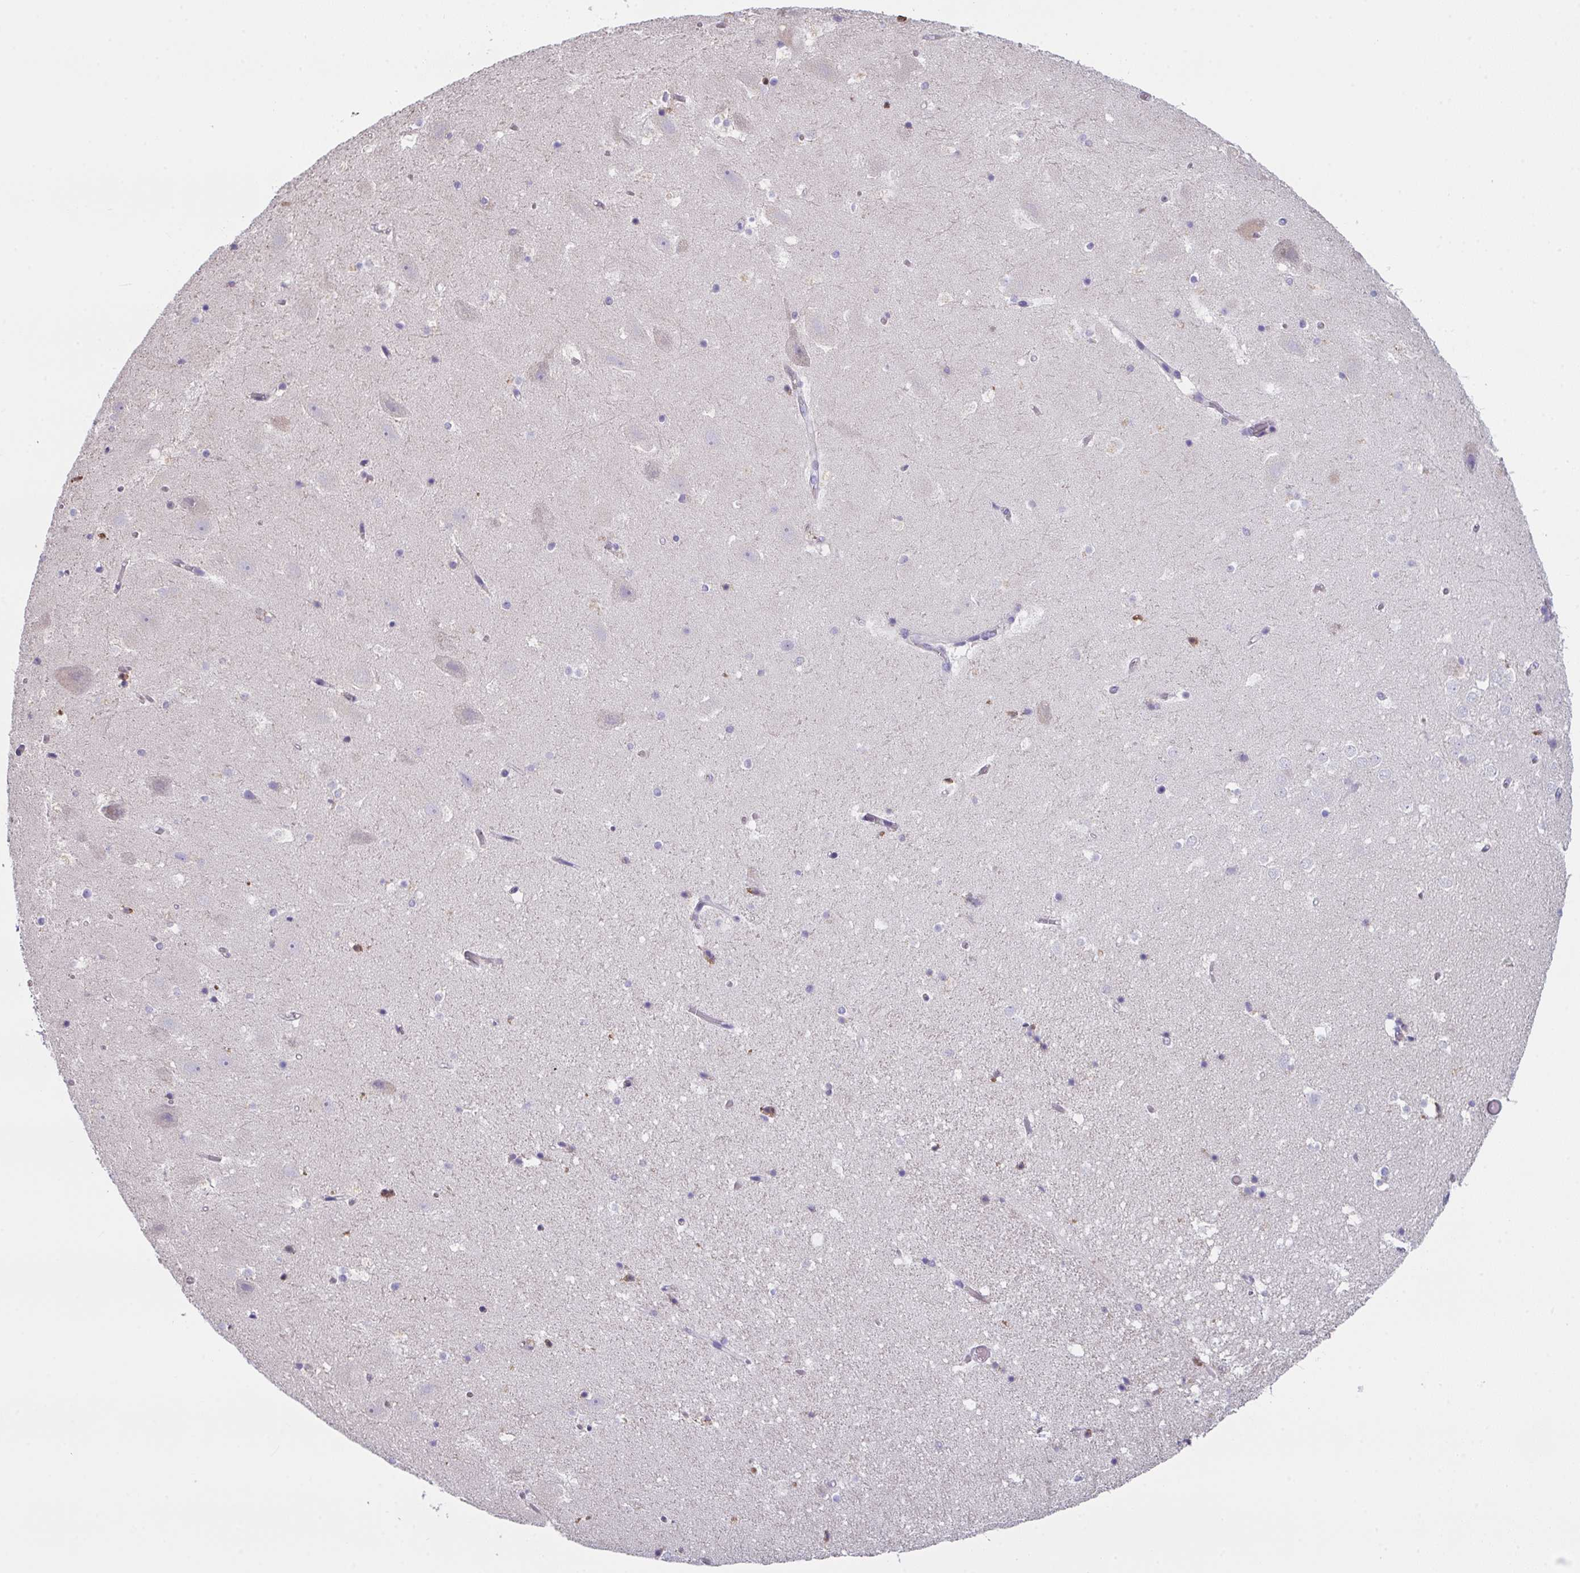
{"staining": {"intensity": "negative", "quantity": "none", "location": "none"}, "tissue": "hippocampus", "cell_type": "Glial cells", "image_type": "normal", "snomed": [{"axis": "morphology", "description": "Normal tissue, NOS"}, {"axis": "topography", "description": "Hippocampus"}], "caption": "This is an IHC micrograph of benign human hippocampus. There is no staining in glial cells.", "gene": "TFAP2C", "patient": {"sex": "female", "age": 42}}